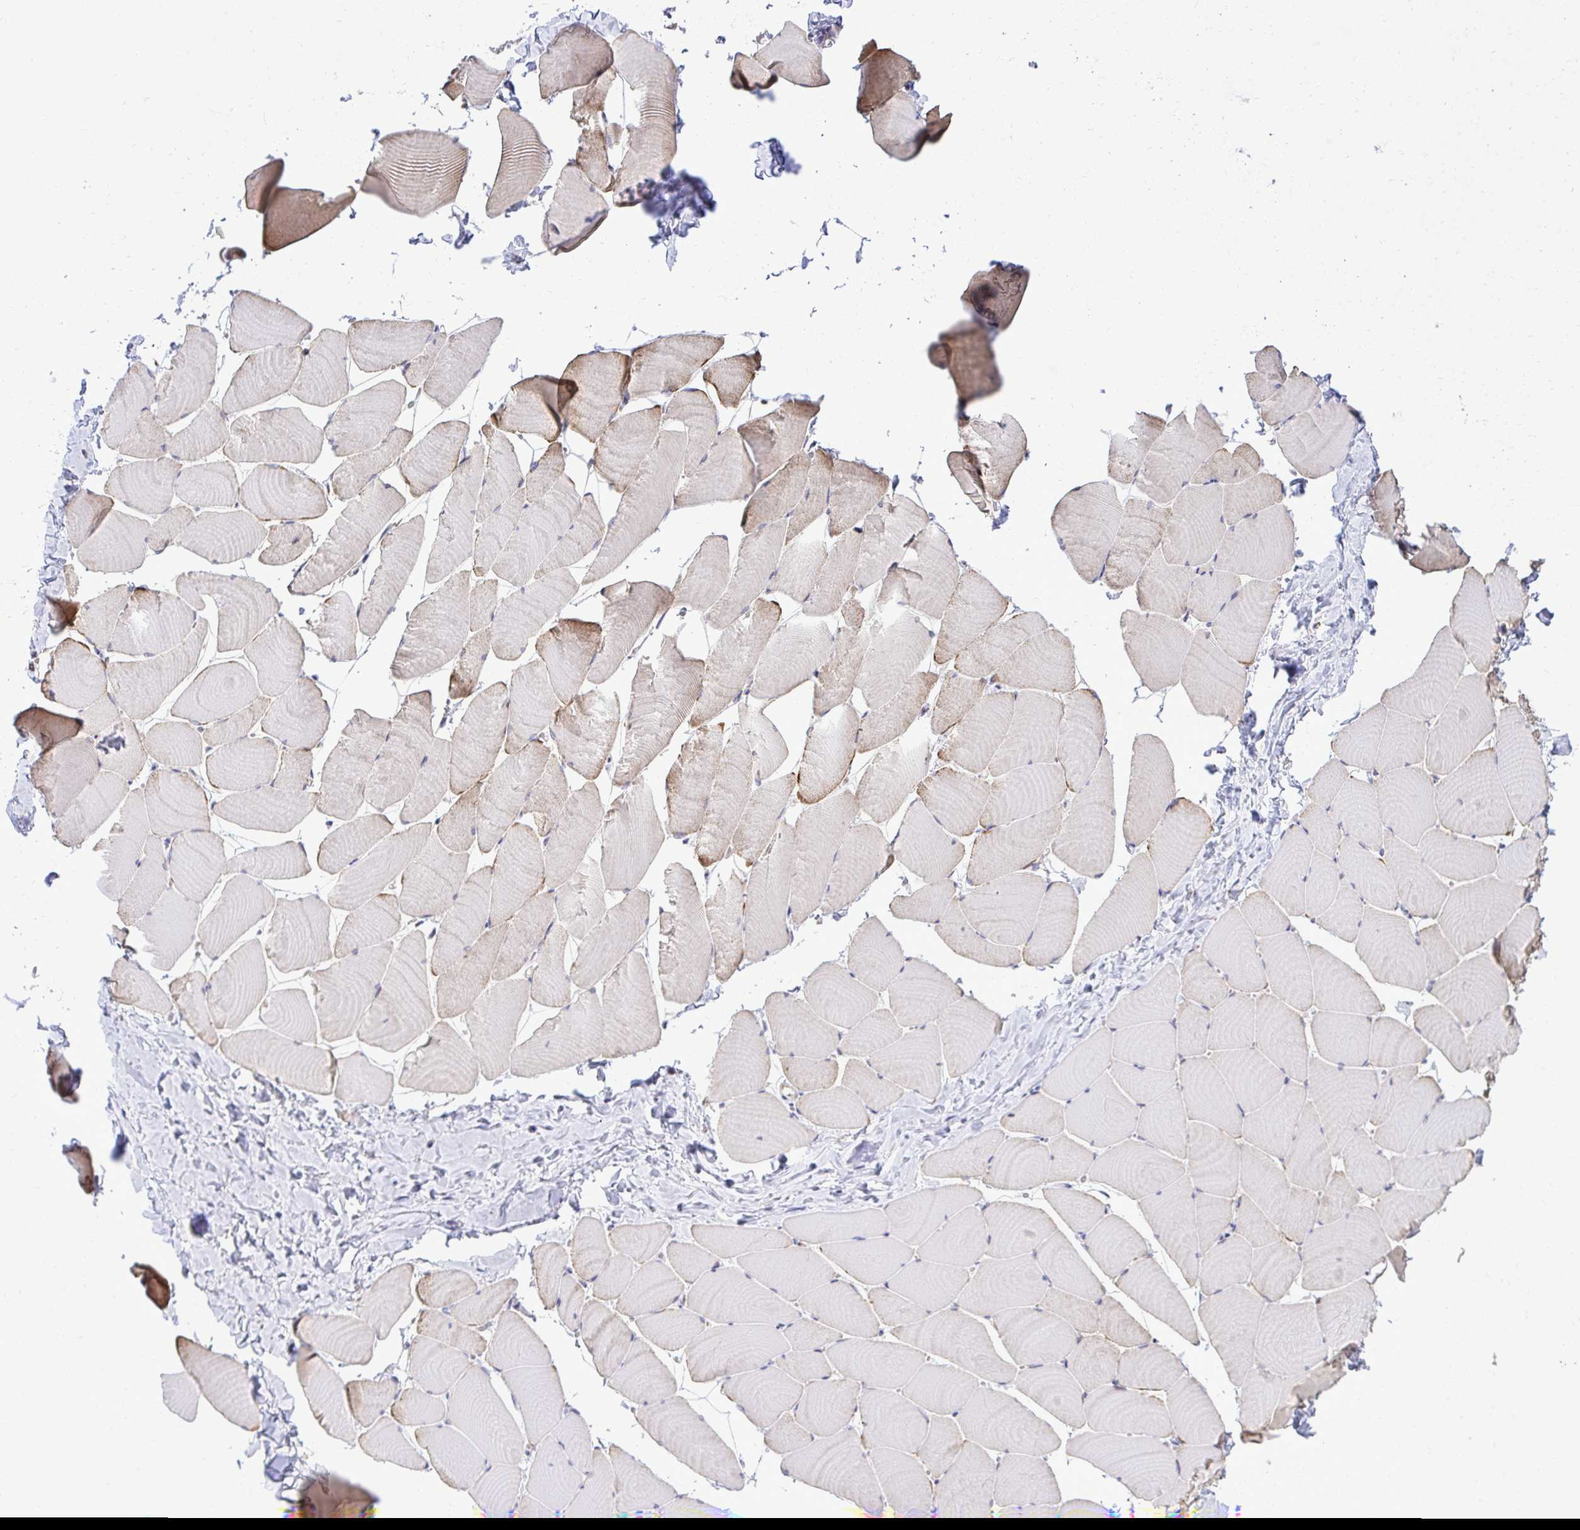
{"staining": {"intensity": "weak", "quantity": "<25%", "location": "cytoplasmic/membranous"}, "tissue": "skeletal muscle", "cell_type": "Myocytes", "image_type": "normal", "snomed": [{"axis": "morphology", "description": "Normal tissue, NOS"}, {"axis": "topography", "description": "Skeletal muscle"}], "caption": "Immunohistochemical staining of unremarkable skeletal muscle exhibits no significant positivity in myocytes. The staining was performed using DAB (3,3'-diaminobenzidine) to visualize the protein expression in brown, while the nuclei were stained in blue with hematoxylin (Magnification: 20x).", "gene": "XAF1", "patient": {"sex": "male", "age": 25}}